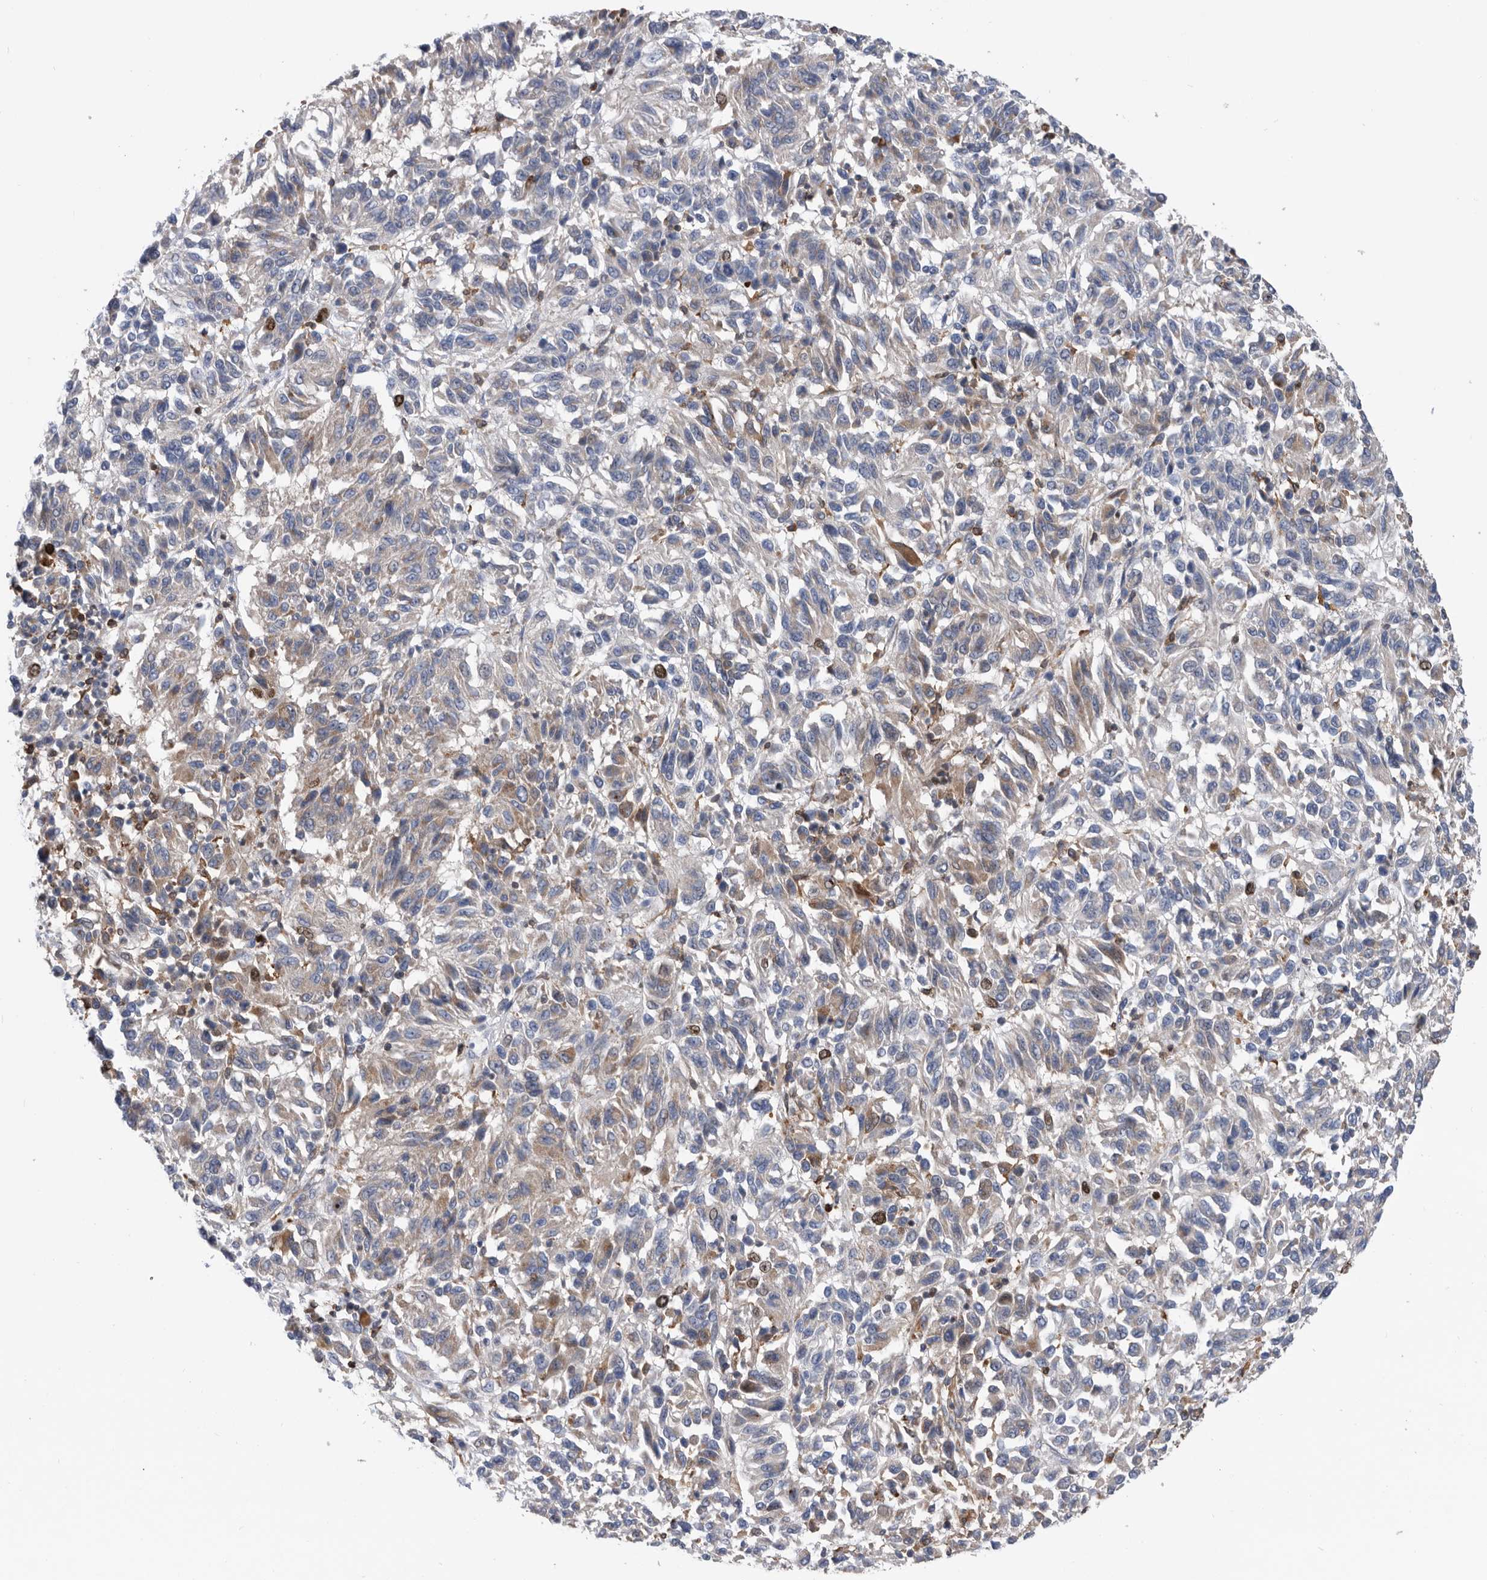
{"staining": {"intensity": "weak", "quantity": "25%-75%", "location": "cytoplasmic/membranous"}, "tissue": "melanoma", "cell_type": "Tumor cells", "image_type": "cancer", "snomed": [{"axis": "morphology", "description": "Malignant melanoma, Metastatic site"}, {"axis": "topography", "description": "Lung"}], "caption": "Immunohistochemistry (IHC) (DAB) staining of human melanoma shows weak cytoplasmic/membranous protein staining in approximately 25%-75% of tumor cells.", "gene": "ATAD2", "patient": {"sex": "male", "age": 64}}